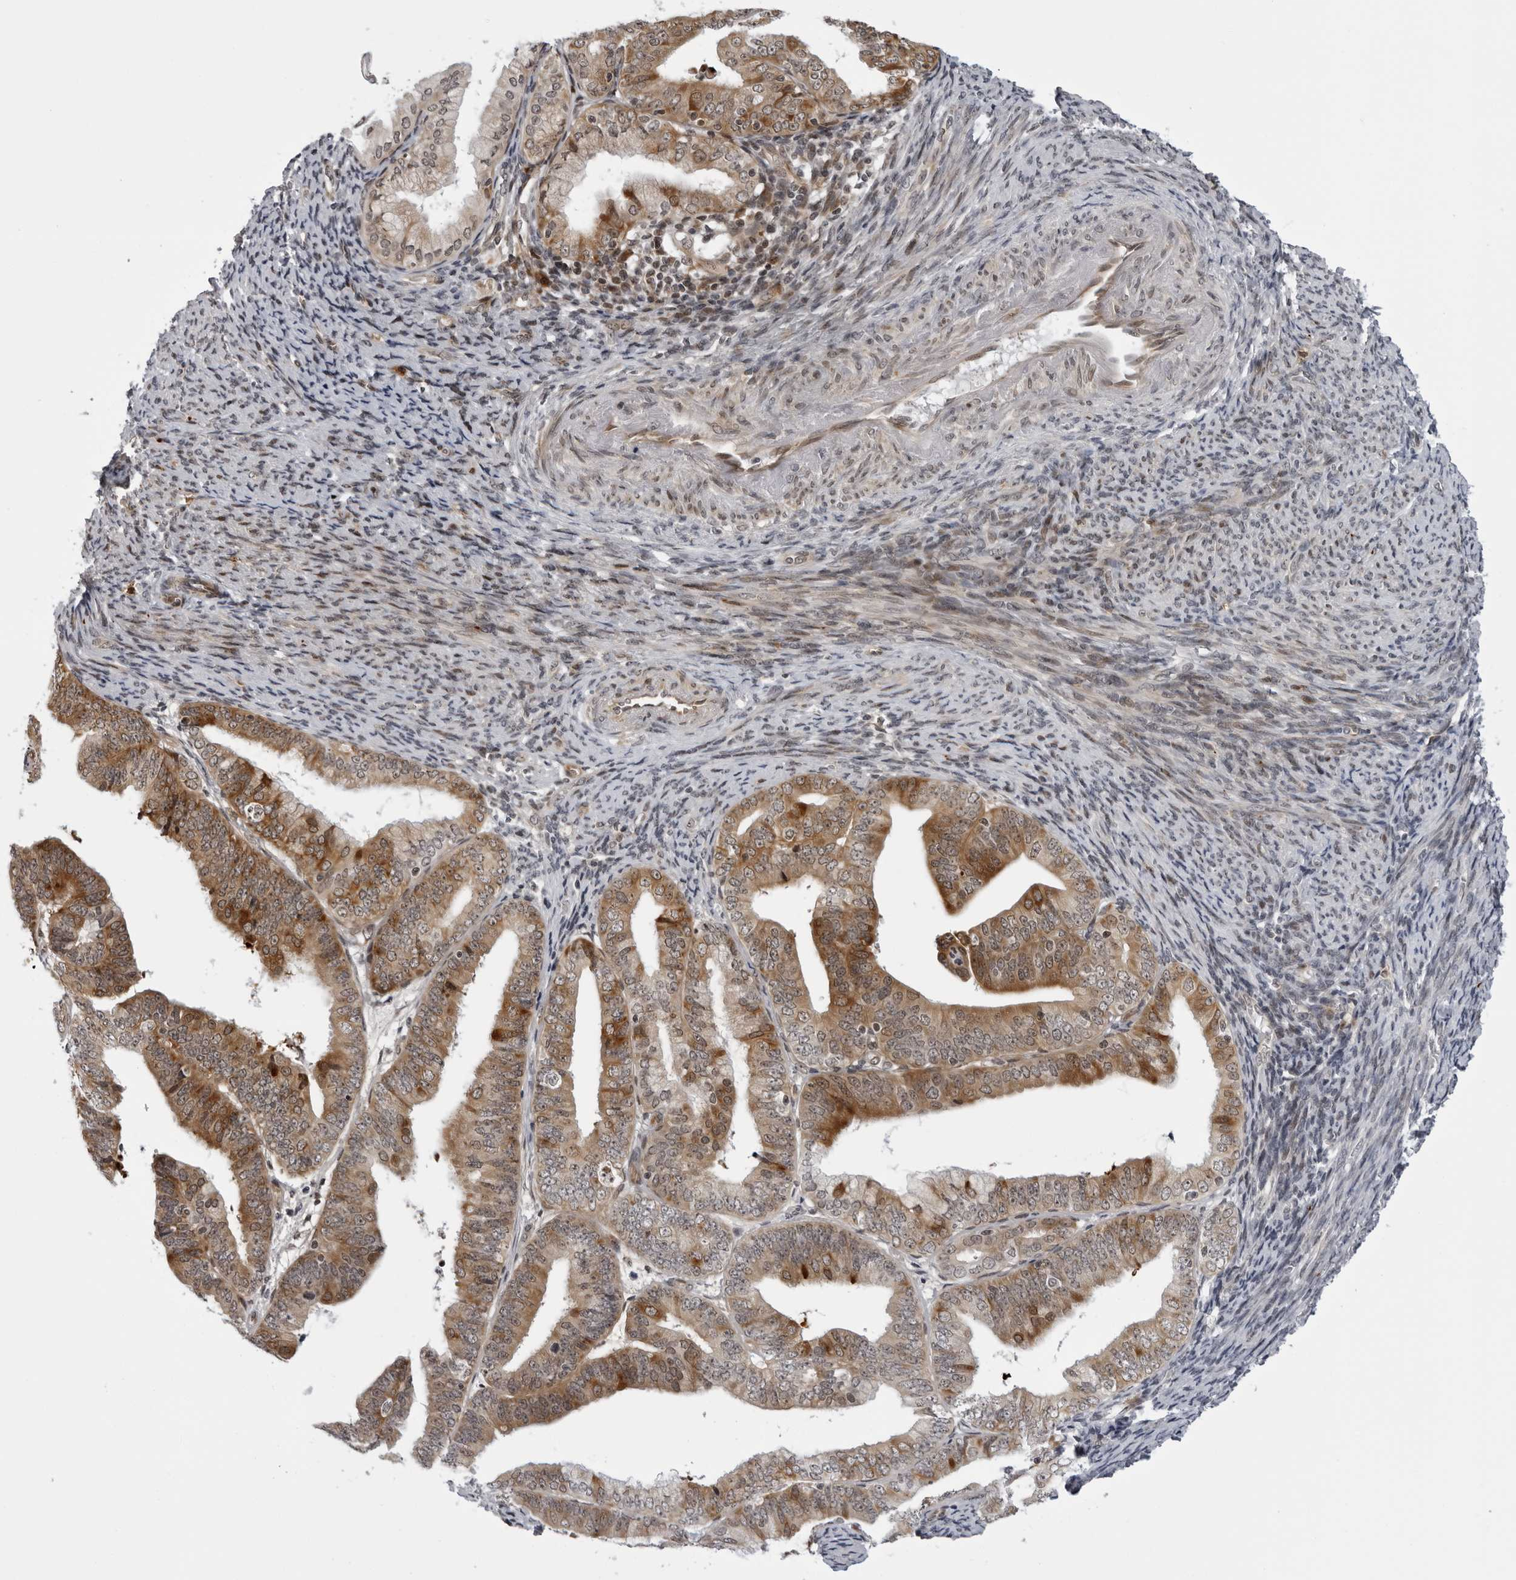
{"staining": {"intensity": "moderate", "quantity": ">75%", "location": "cytoplasmic/membranous"}, "tissue": "endometrial cancer", "cell_type": "Tumor cells", "image_type": "cancer", "snomed": [{"axis": "morphology", "description": "Adenocarcinoma, NOS"}, {"axis": "topography", "description": "Endometrium"}], "caption": "Human endometrial adenocarcinoma stained for a protein (brown) exhibits moderate cytoplasmic/membranous positive expression in approximately >75% of tumor cells.", "gene": "GCSAML", "patient": {"sex": "female", "age": 63}}